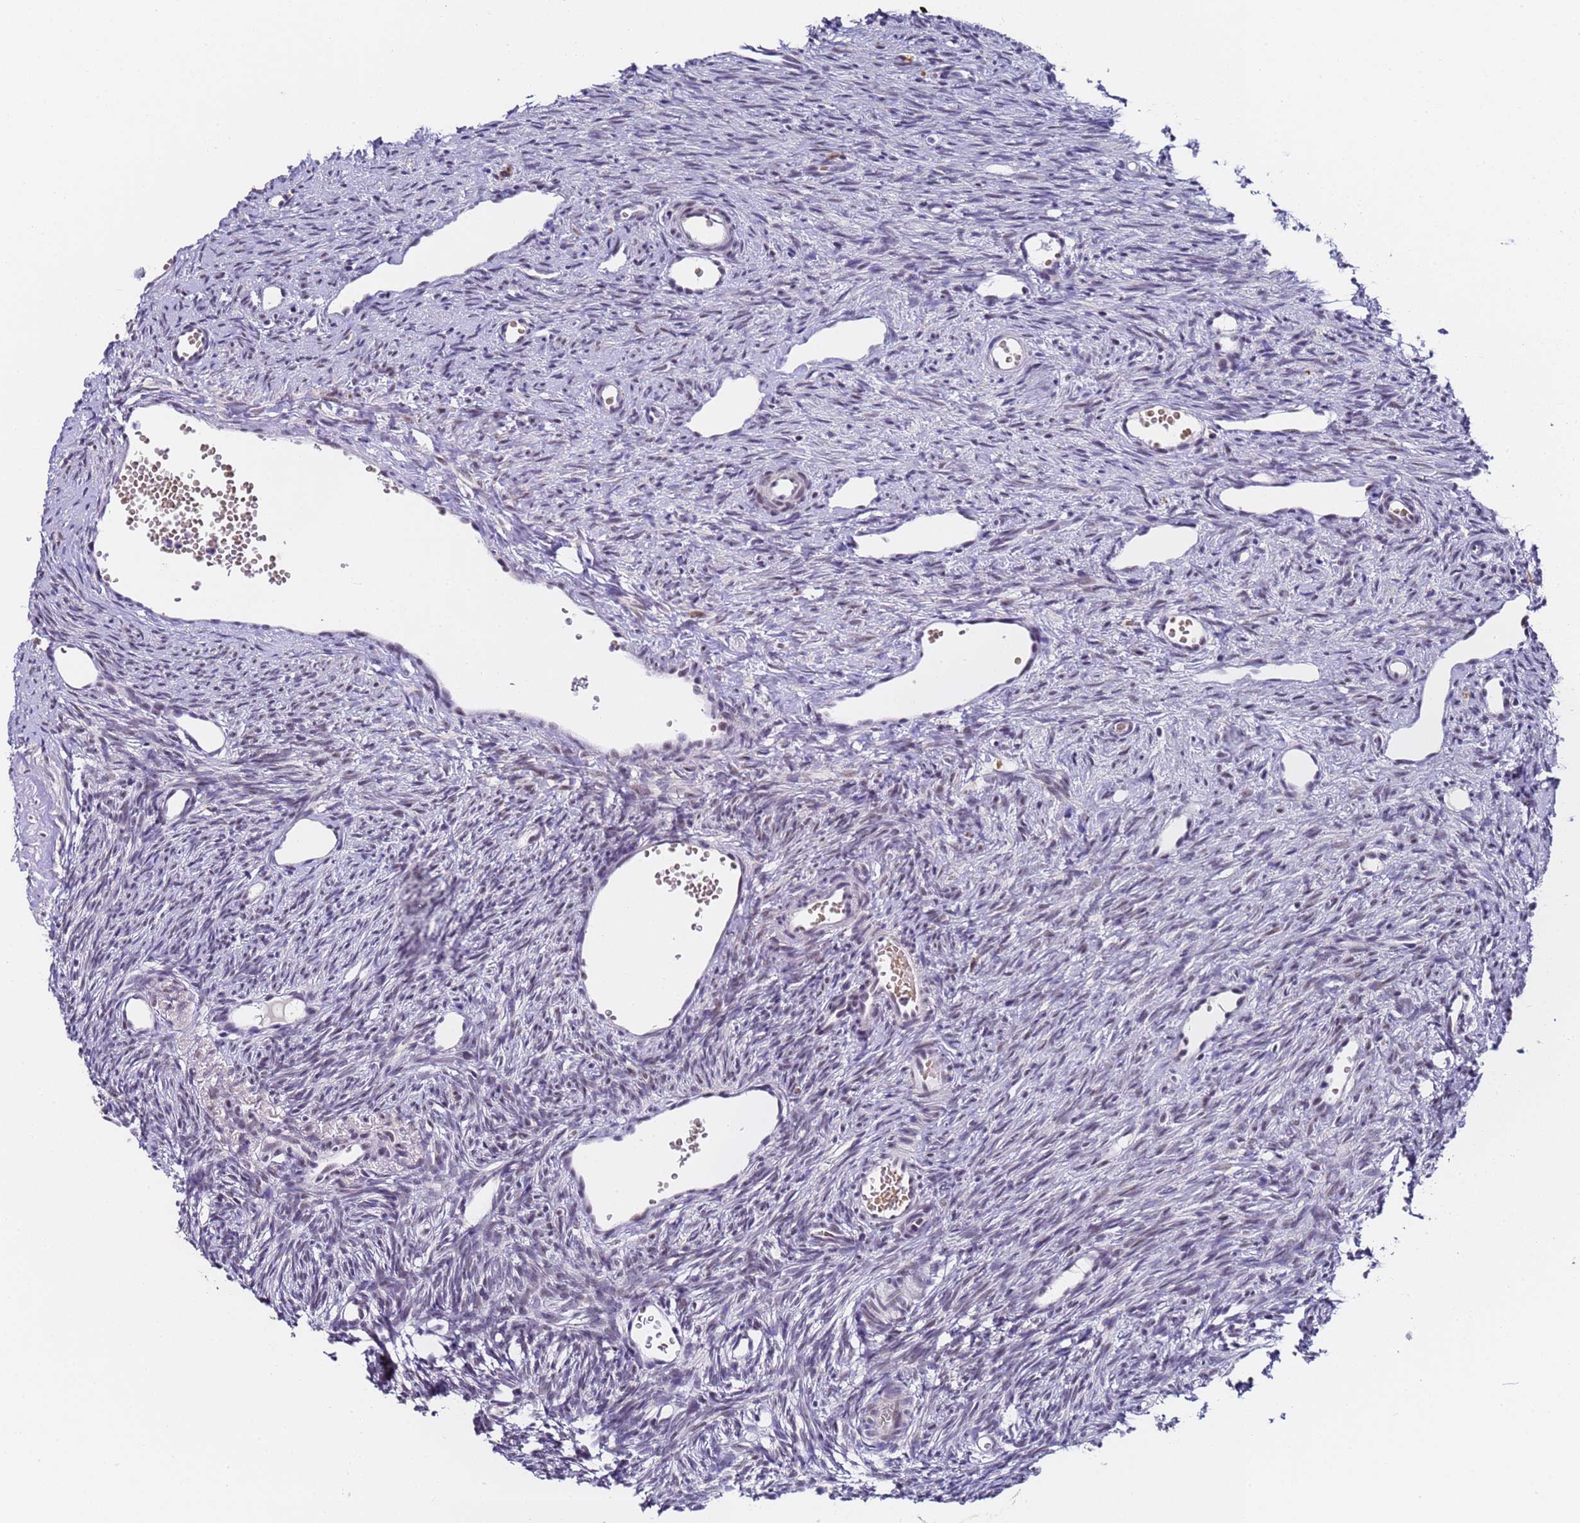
{"staining": {"intensity": "negative", "quantity": "none", "location": "none"}, "tissue": "ovary", "cell_type": "Ovarian stroma cells", "image_type": "normal", "snomed": [{"axis": "morphology", "description": "Normal tissue, NOS"}, {"axis": "topography", "description": "Ovary"}], "caption": "Micrograph shows no protein positivity in ovarian stroma cells of benign ovary. (Stains: DAB IHC with hematoxylin counter stain, Microscopy: brightfield microscopy at high magnification).", "gene": "FNBP4", "patient": {"sex": "female", "age": 51}}